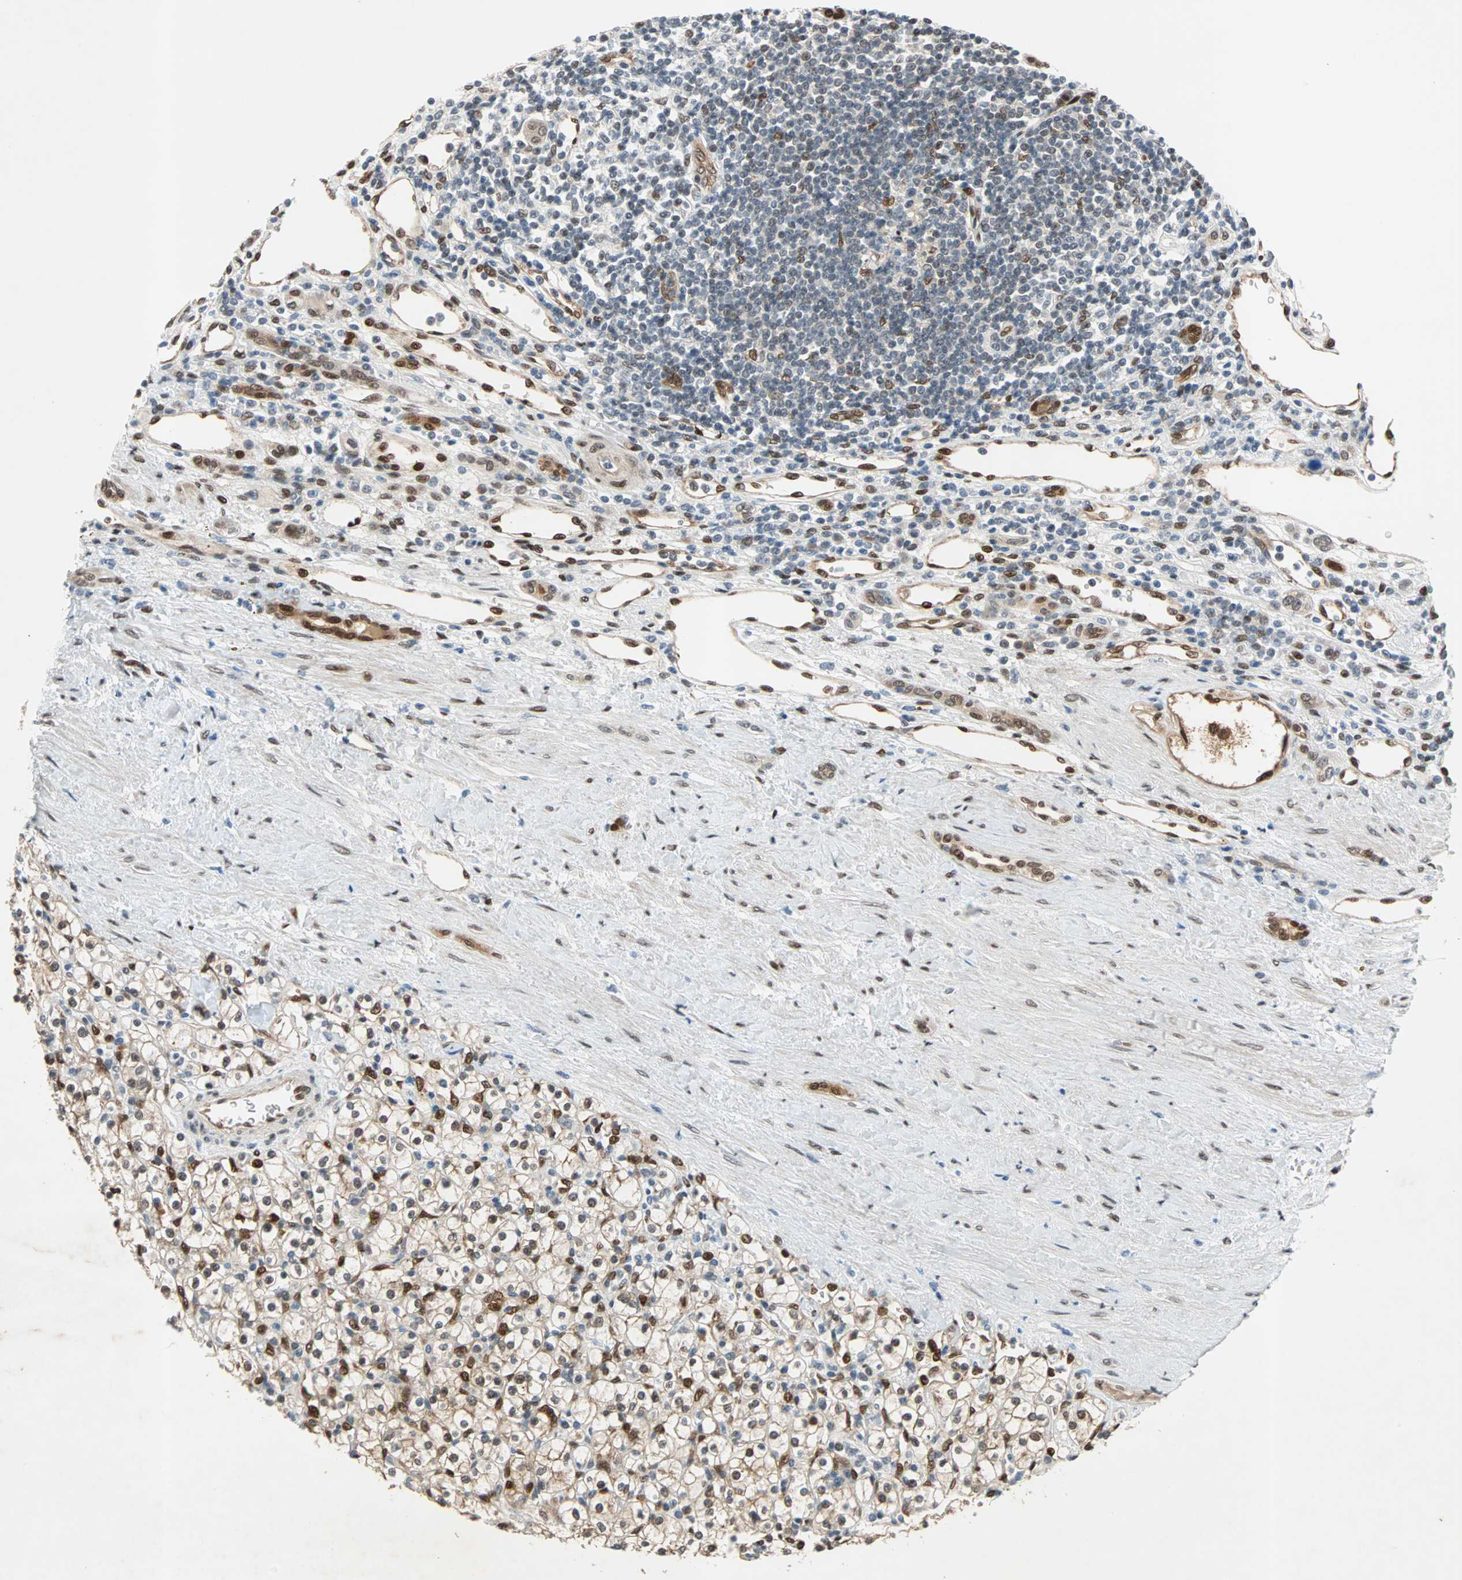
{"staining": {"intensity": "moderate", "quantity": ">75%", "location": "cytoplasmic/membranous,nuclear"}, "tissue": "renal cancer", "cell_type": "Tumor cells", "image_type": "cancer", "snomed": [{"axis": "morphology", "description": "Normal tissue, NOS"}, {"axis": "morphology", "description": "Adenocarcinoma, NOS"}, {"axis": "topography", "description": "Kidney"}], "caption": "Tumor cells show medium levels of moderate cytoplasmic/membranous and nuclear positivity in approximately >75% of cells in human renal adenocarcinoma.", "gene": "WWTR1", "patient": {"sex": "female", "age": 55}}